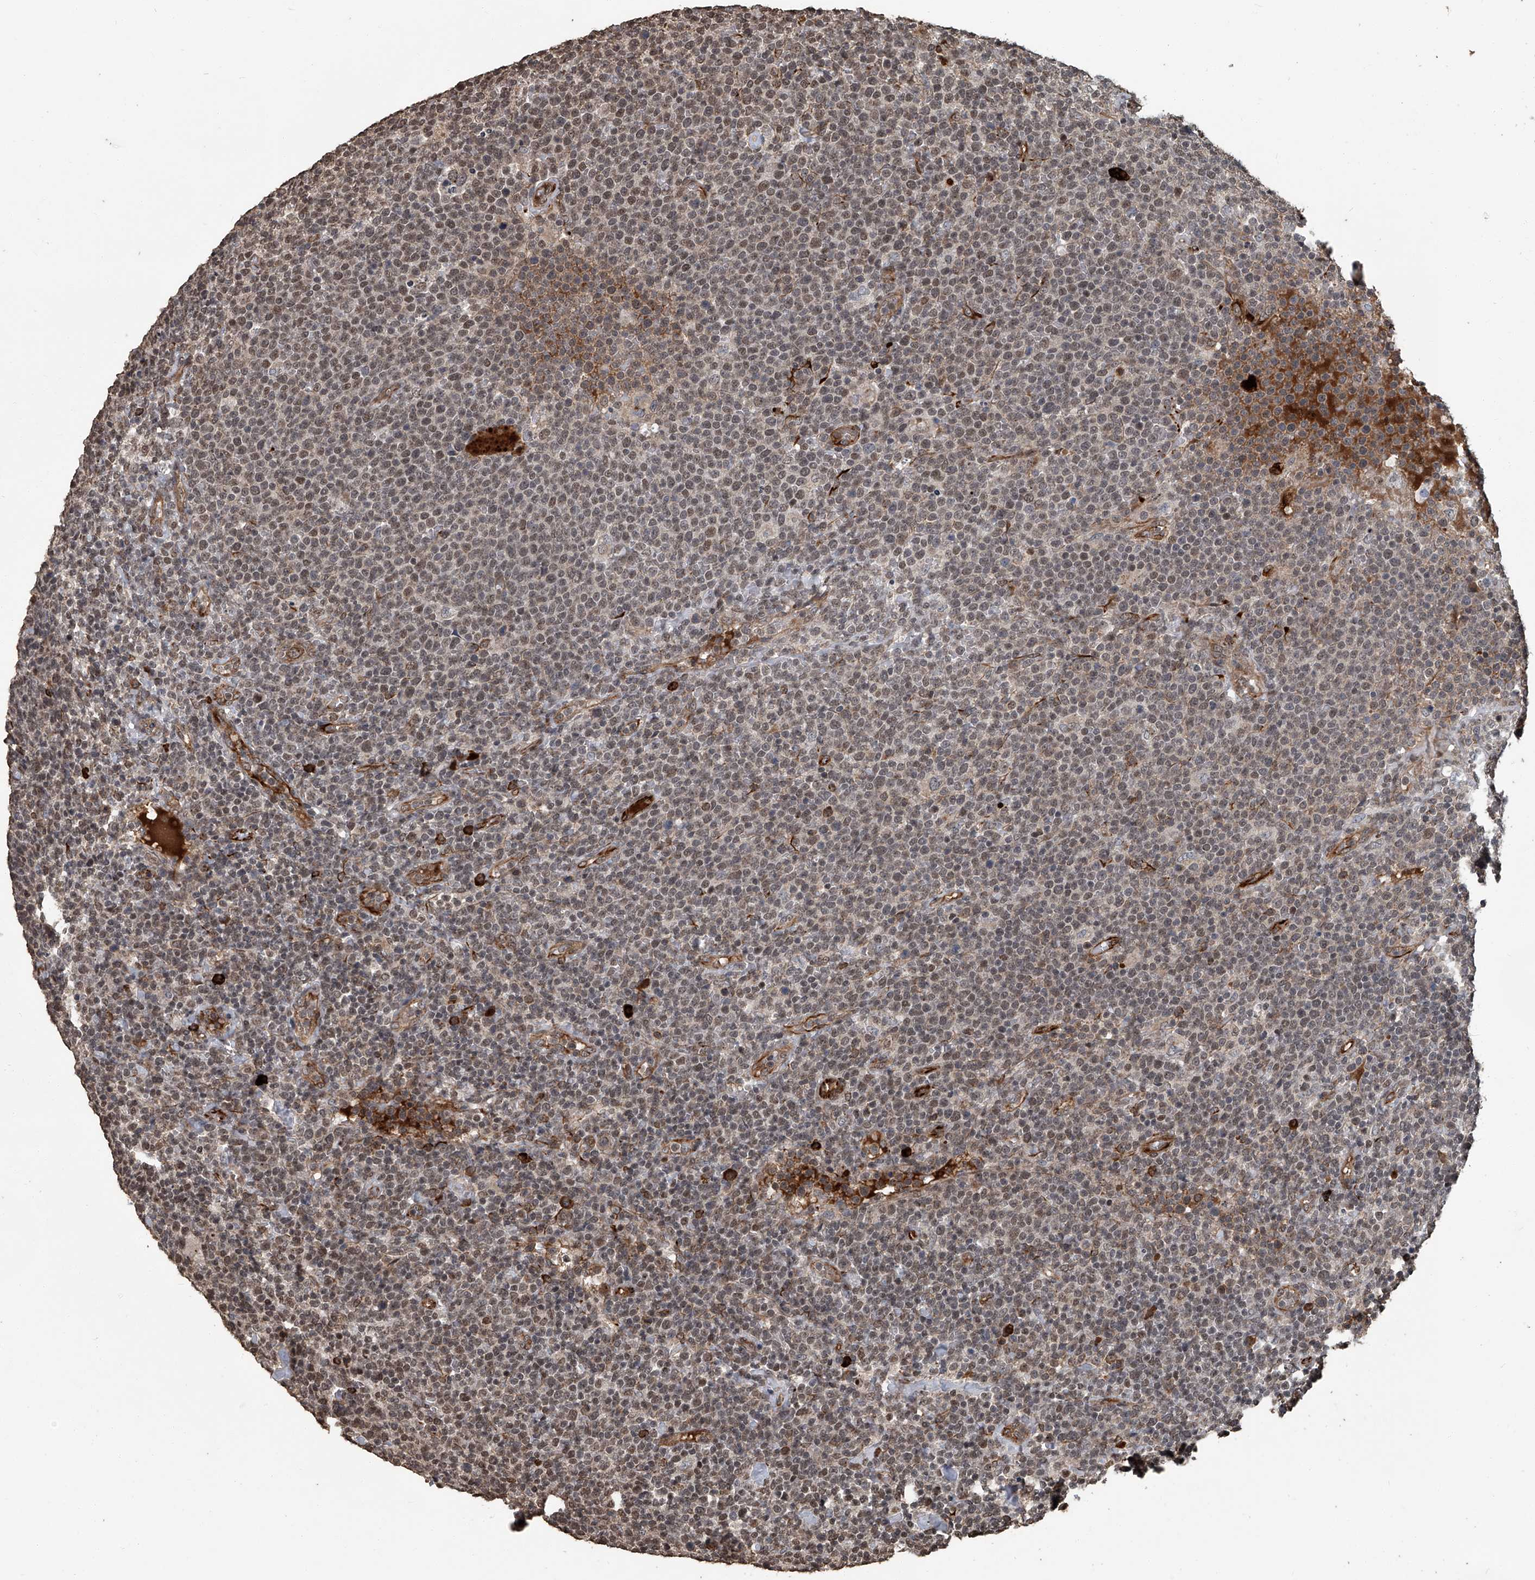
{"staining": {"intensity": "weak", "quantity": "25%-75%", "location": "nuclear"}, "tissue": "lymphoma", "cell_type": "Tumor cells", "image_type": "cancer", "snomed": [{"axis": "morphology", "description": "Malignant lymphoma, non-Hodgkin's type, High grade"}, {"axis": "topography", "description": "Lymph node"}], "caption": "IHC (DAB) staining of high-grade malignant lymphoma, non-Hodgkin's type reveals weak nuclear protein expression in approximately 25%-75% of tumor cells.", "gene": "GPR132", "patient": {"sex": "male", "age": 61}}